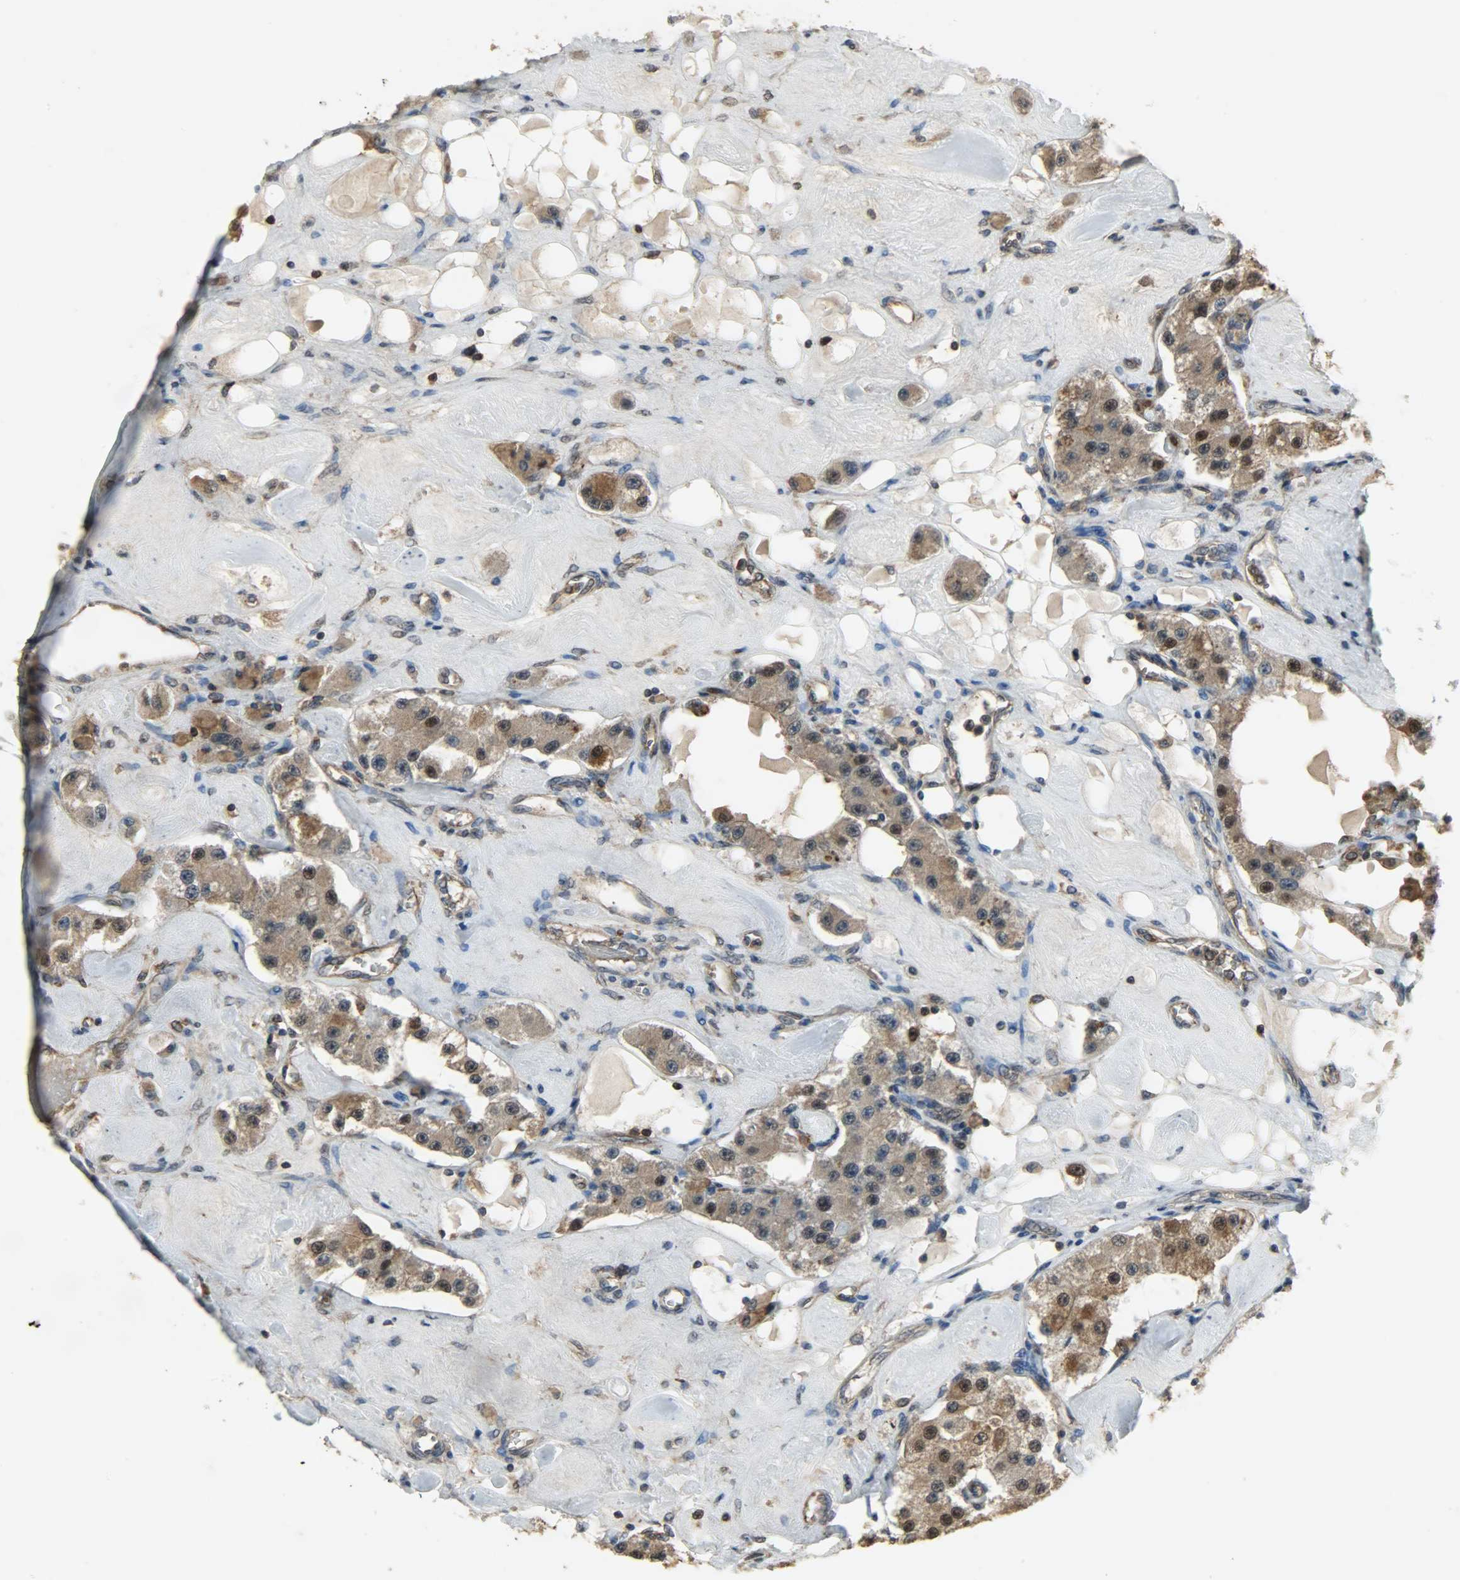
{"staining": {"intensity": "moderate", "quantity": ">75%", "location": "cytoplasmic/membranous,nuclear"}, "tissue": "carcinoid", "cell_type": "Tumor cells", "image_type": "cancer", "snomed": [{"axis": "morphology", "description": "Carcinoid, malignant, NOS"}, {"axis": "topography", "description": "Pancreas"}], "caption": "A histopathology image of human carcinoid (malignant) stained for a protein reveals moderate cytoplasmic/membranous and nuclear brown staining in tumor cells.", "gene": "LDHB", "patient": {"sex": "male", "age": 41}}